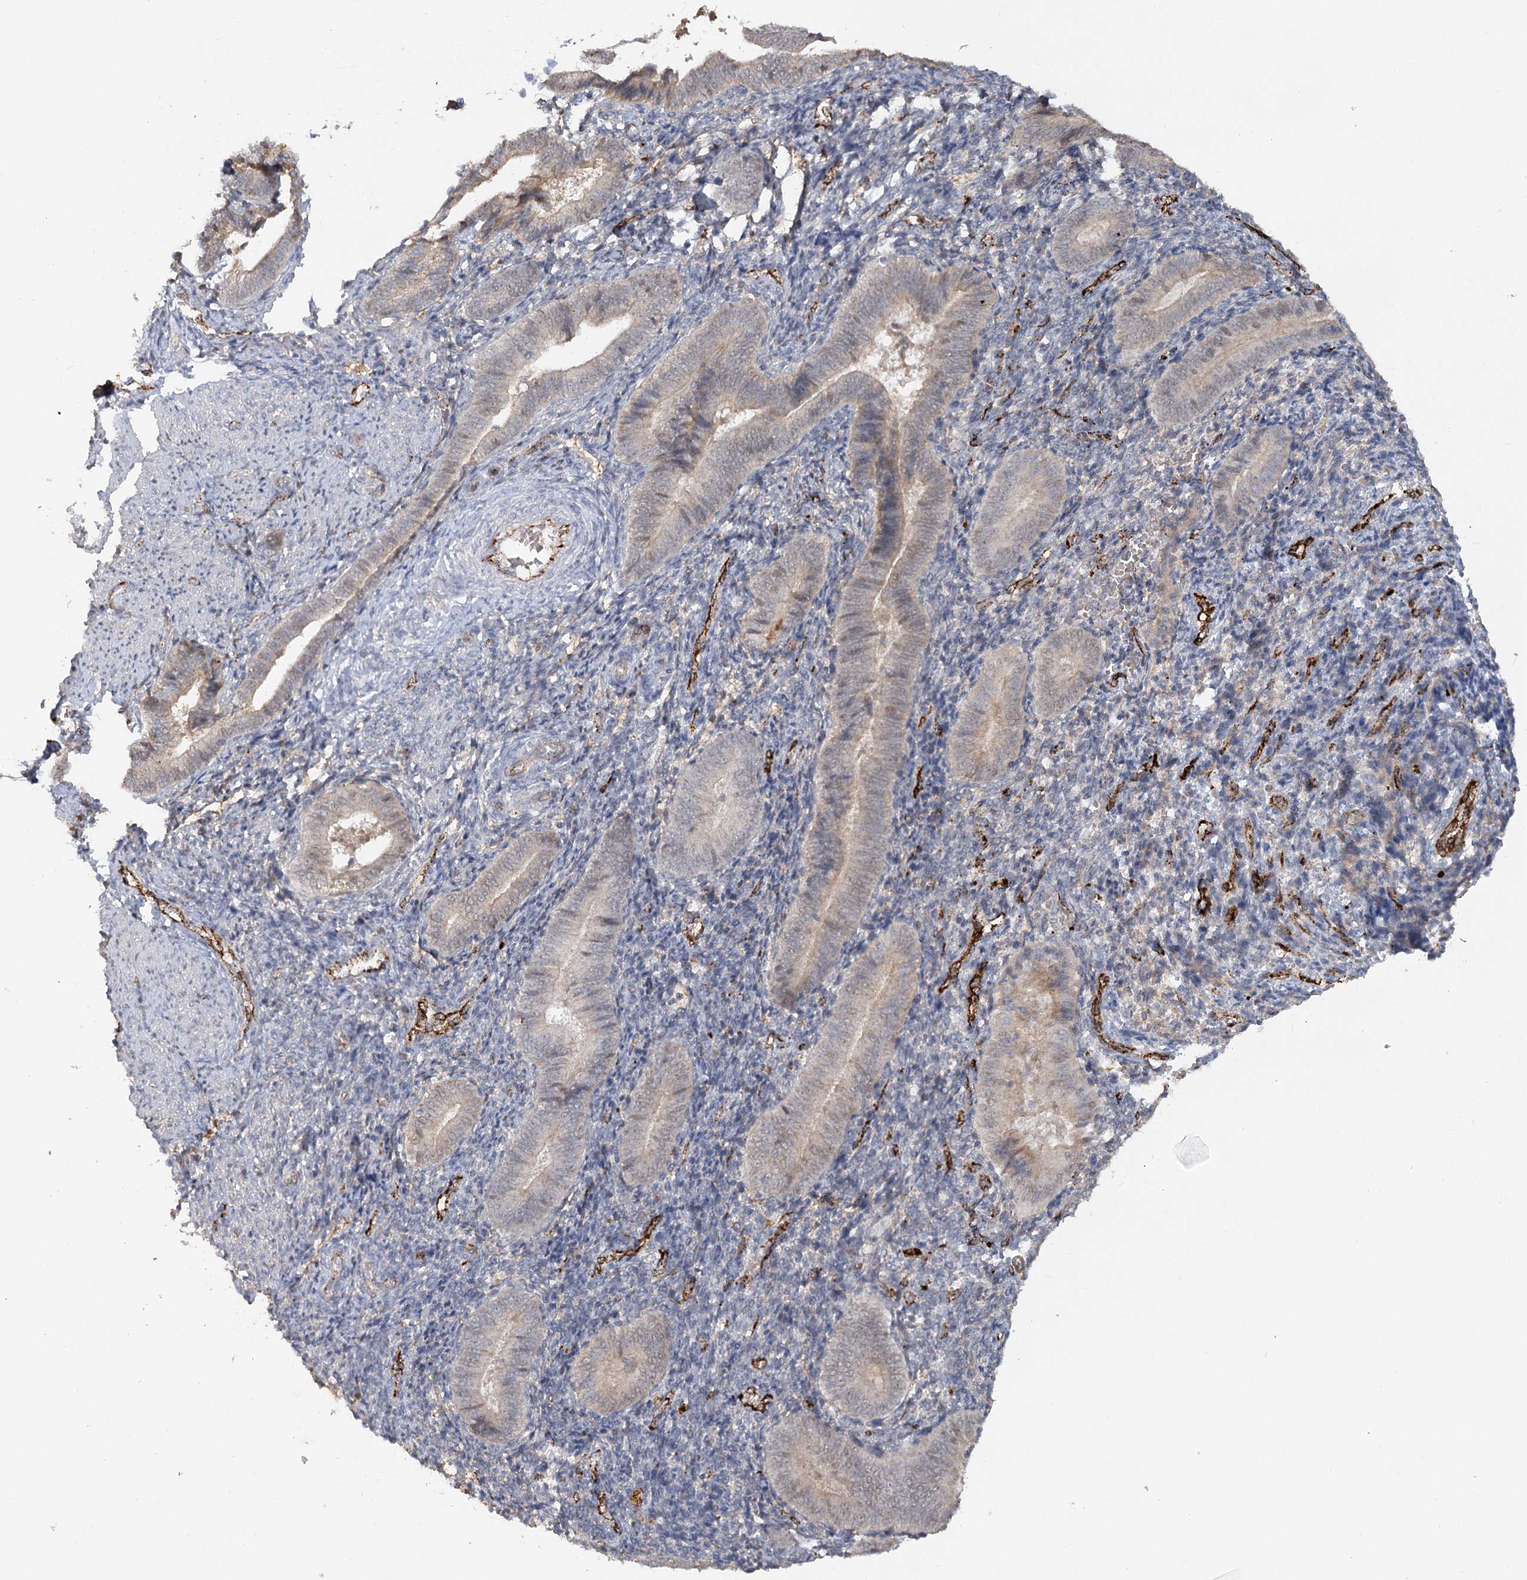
{"staining": {"intensity": "negative", "quantity": "none", "location": "none"}, "tissue": "endometrium", "cell_type": "Cells in endometrial stroma", "image_type": "normal", "snomed": [{"axis": "morphology", "description": "Normal tissue, NOS"}, {"axis": "topography", "description": "Uterus"}, {"axis": "topography", "description": "Endometrium"}], "caption": "High power microscopy histopathology image of an IHC micrograph of normal endometrium, revealing no significant staining in cells in endometrial stroma. (Brightfield microscopy of DAB (3,3'-diaminobenzidine) immunohistochemistry at high magnification).", "gene": "KBTBD4", "patient": {"sex": "female", "age": 33}}